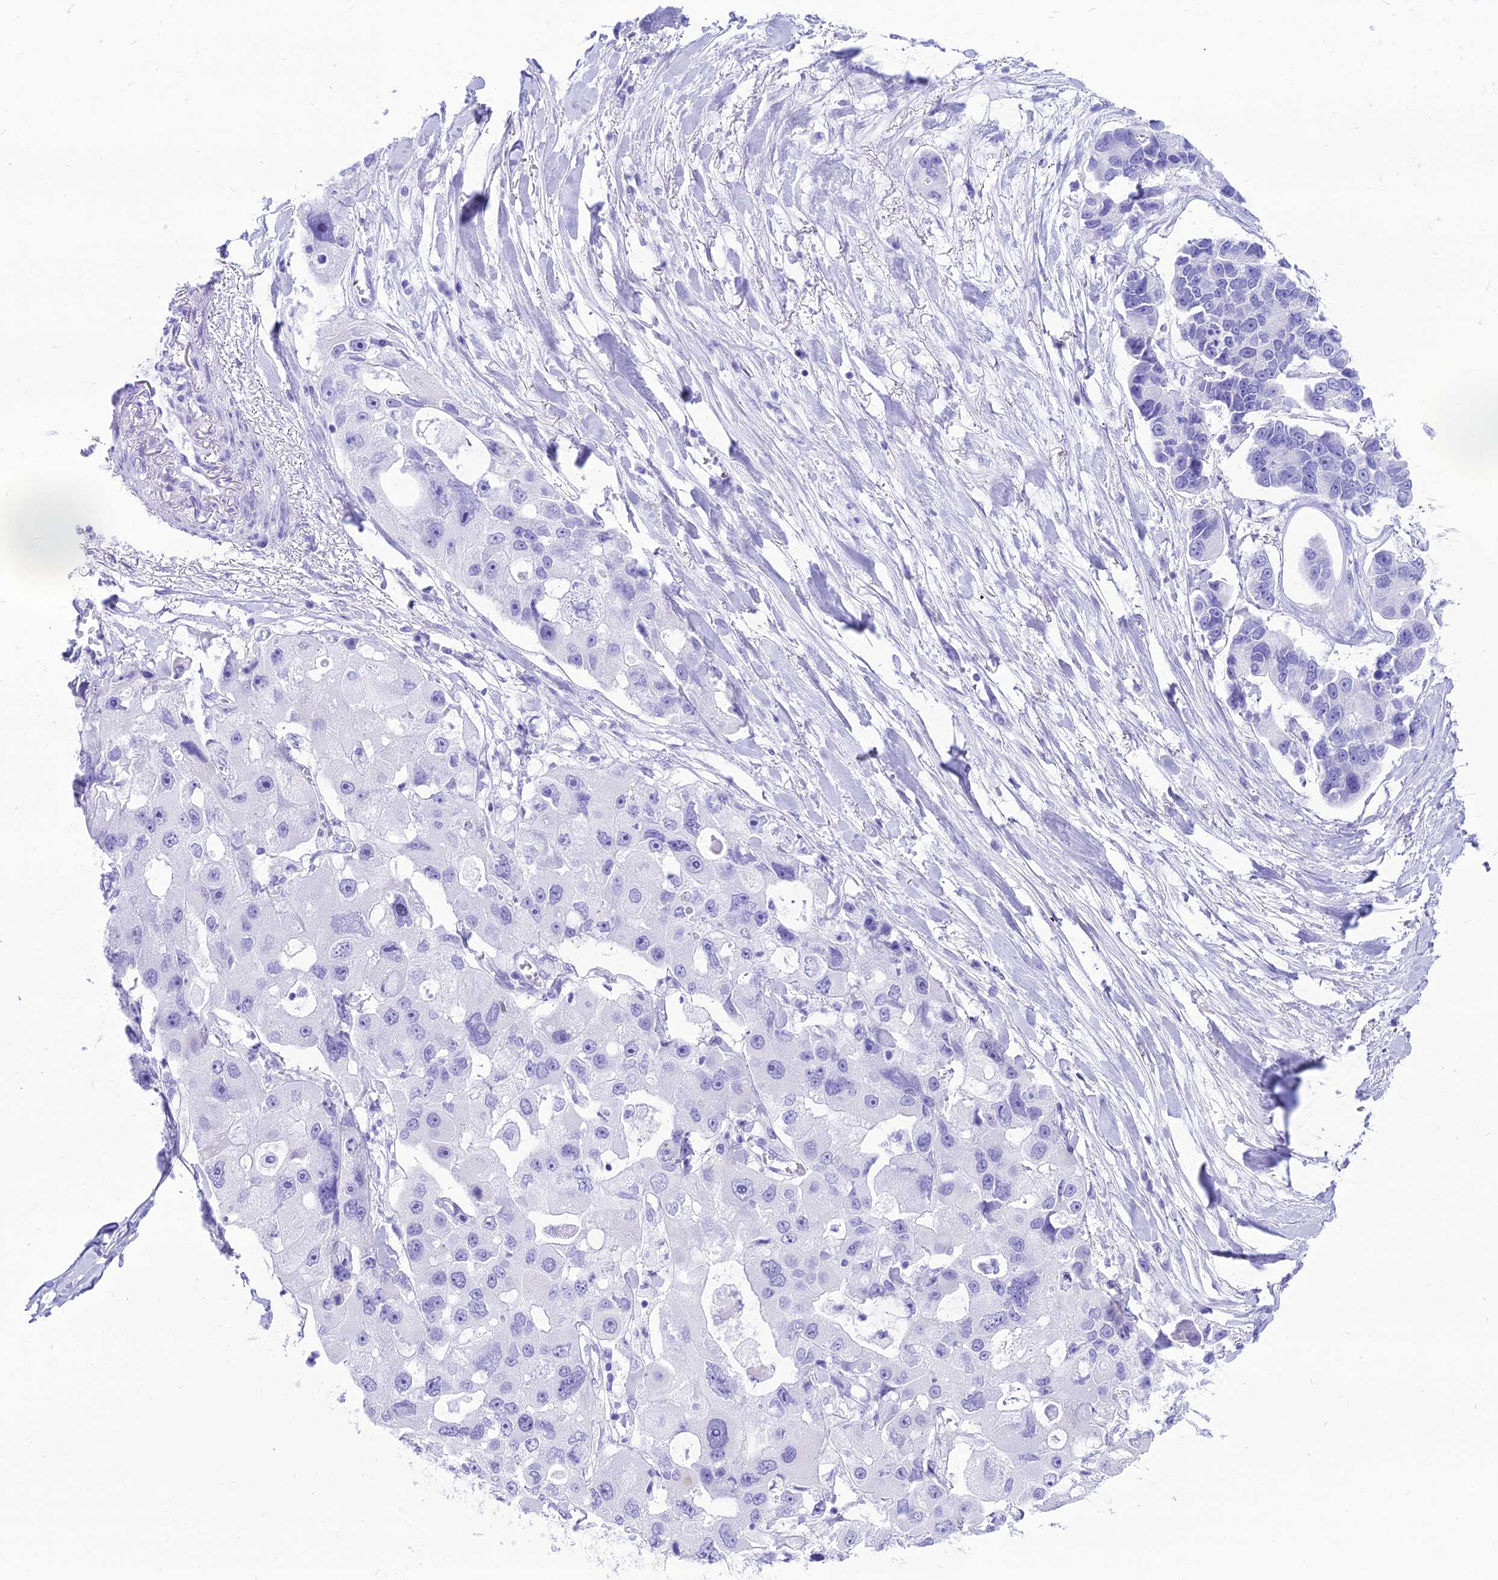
{"staining": {"intensity": "negative", "quantity": "none", "location": "none"}, "tissue": "lung cancer", "cell_type": "Tumor cells", "image_type": "cancer", "snomed": [{"axis": "morphology", "description": "Adenocarcinoma, NOS"}, {"axis": "topography", "description": "Lung"}], "caption": "Immunohistochemistry of adenocarcinoma (lung) exhibits no staining in tumor cells. (DAB IHC visualized using brightfield microscopy, high magnification).", "gene": "PNMA5", "patient": {"sex": "female", "age": 54}}